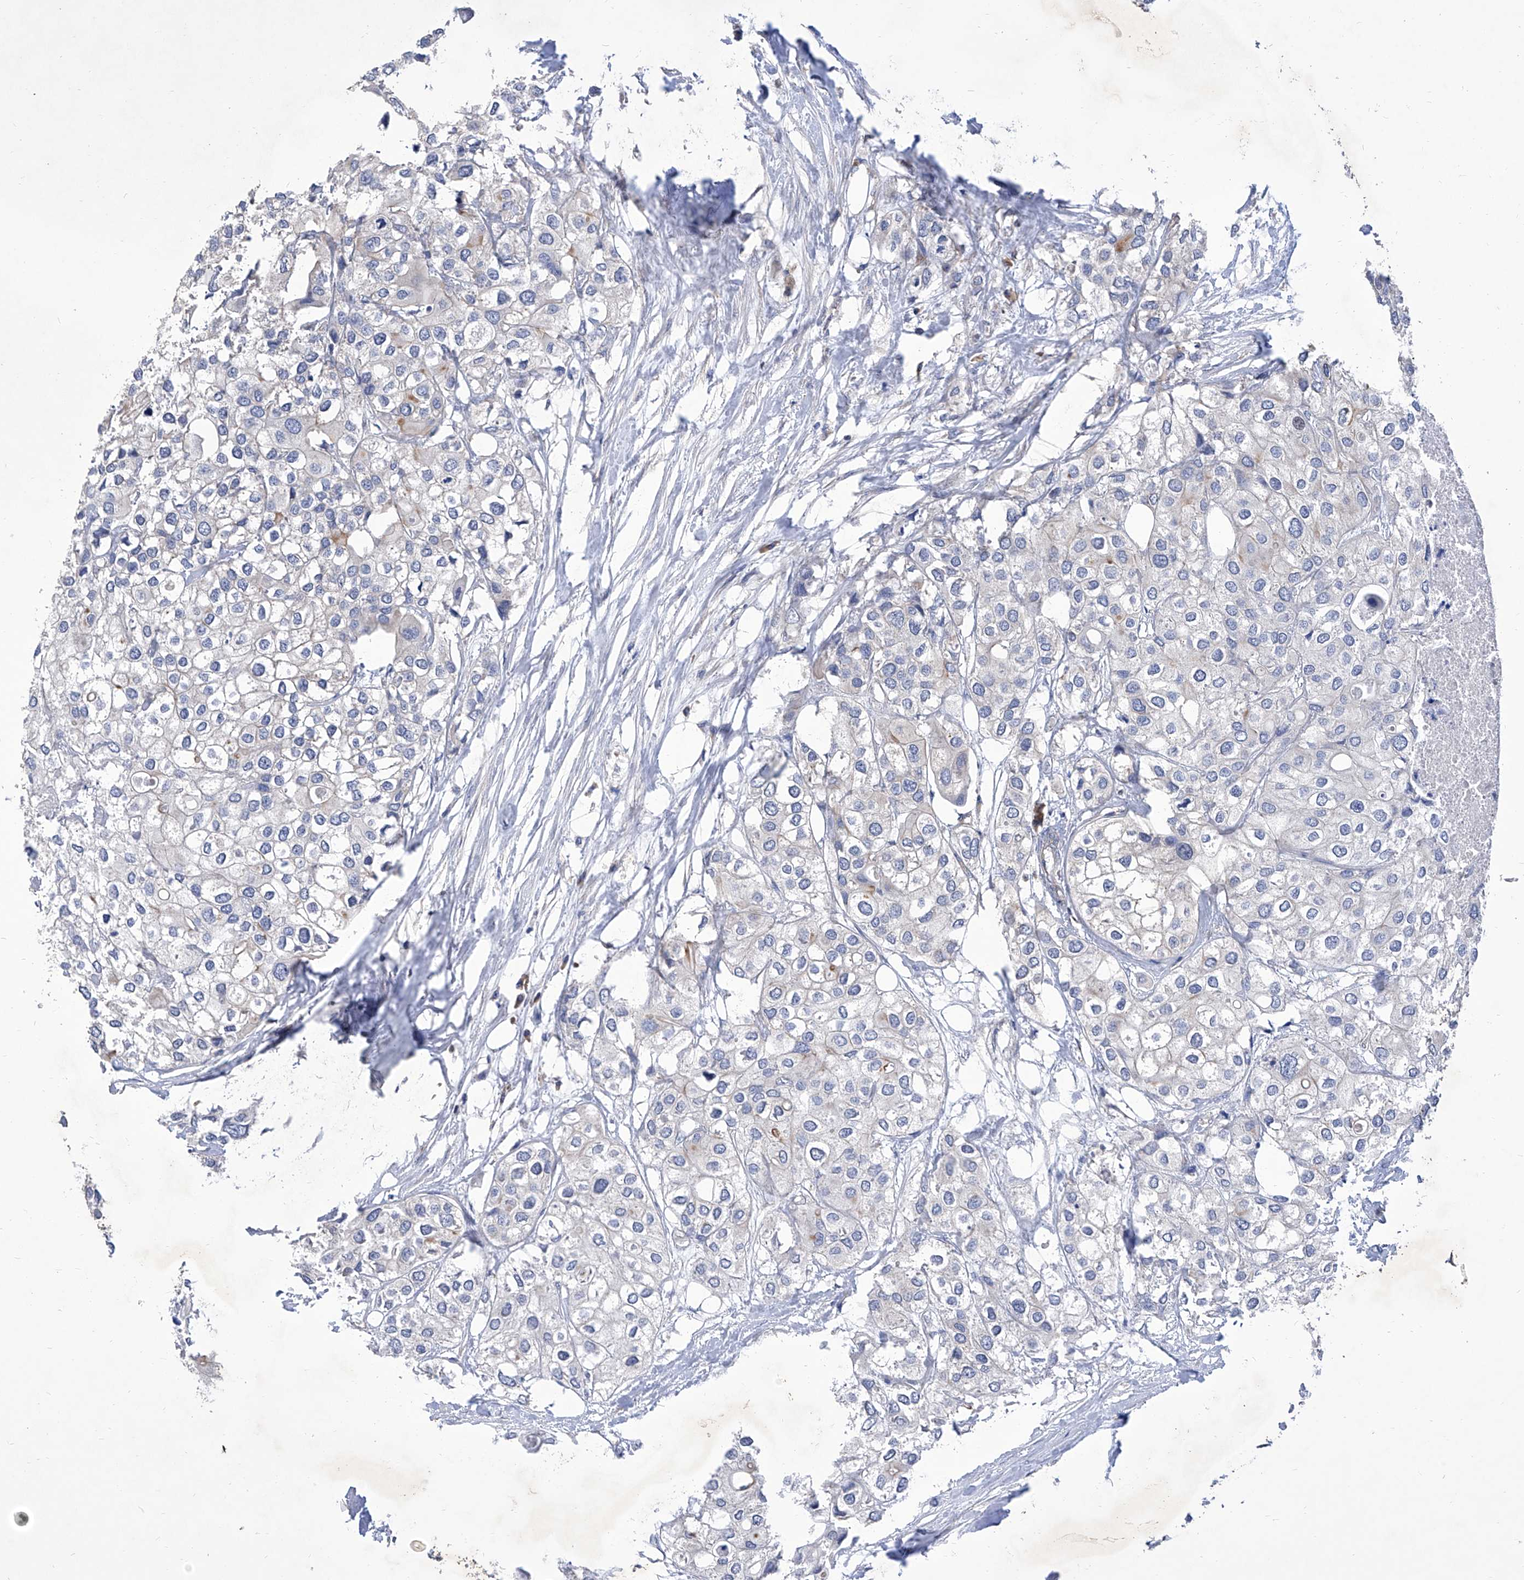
{"staining": {"intensity": "negative", "quantity": "none", "location": "none"}, "tissue": "urothelial cancer", "cell_type": "Tumor cells", "image_type": "cancer", "snomed": [{"axis": "morphology", "description": "Urothelial carcinoma, High grade"}, {"axis": "topography", "description": "Urinary bladder"}], "caption": "IHC image of neoplastic tissue: urothelial cancer stained with DAB (3,3'-diaminobenzidine) shows no significant protein expression in tumor cells.", "gene": "TJAP1", "patient": {"sex": "male", "age": 64}}